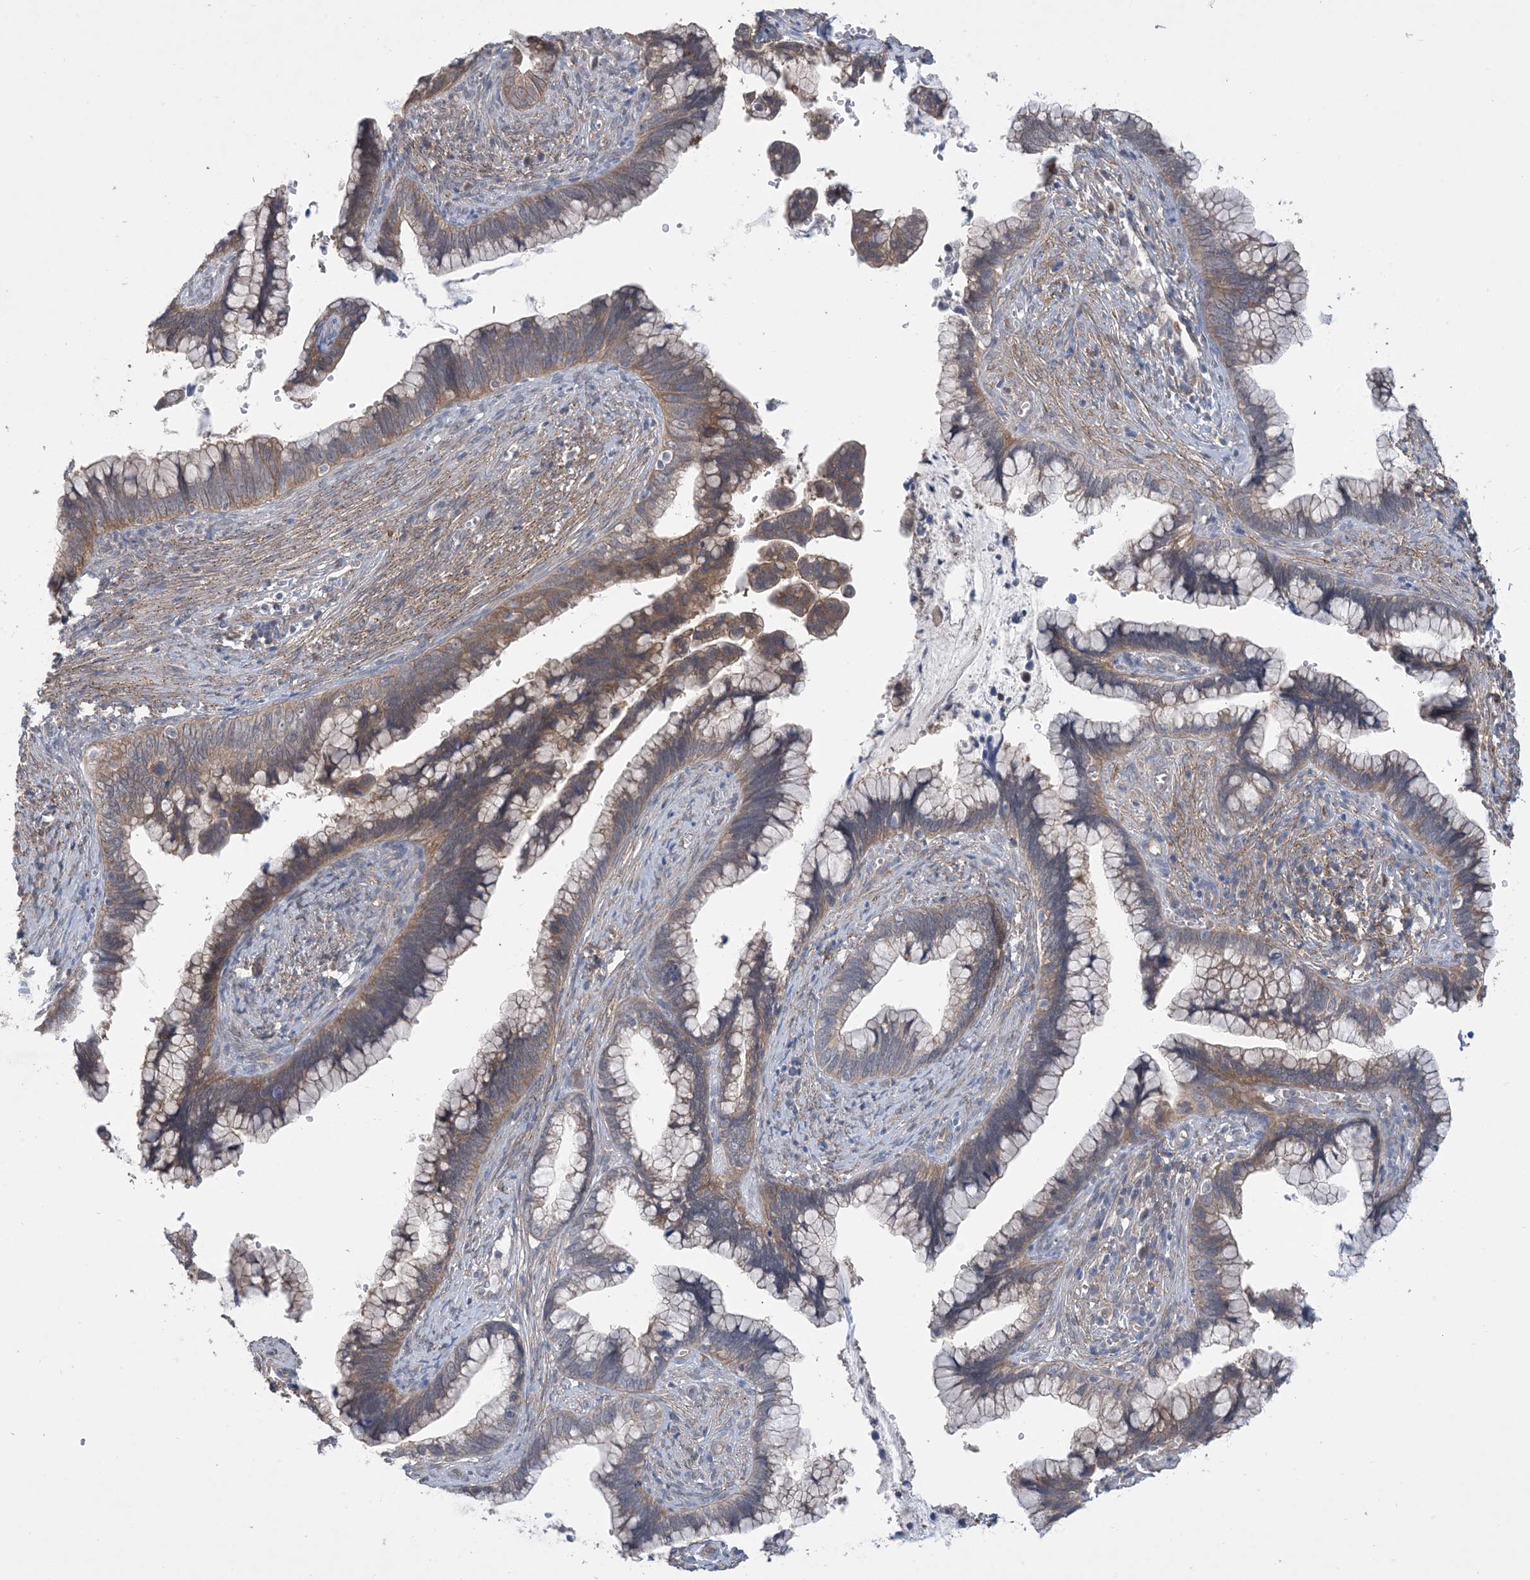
{"staining": {"intensity": "weak", "quantity": "25%-75%", "location": "cytoplasmic/membranous"}, "tissue": "cervical cancer", "cell_type": "Tumor cells", "image_type": "cancer", "snomed": [{"axis": "morphology", "description": "Adenocarcinoma, NOS"}, {"axis": "topography", "description": "Cervix"}], "caption": "Human cervical cancer (adenocarcinoma) stained with a brown dye displays weak cytoplasmic/membranous positive expression in approximately 25%-75% of tumor cells.", "gene": "EHBP1", "patient": {"sex": "female", "age": 44}}